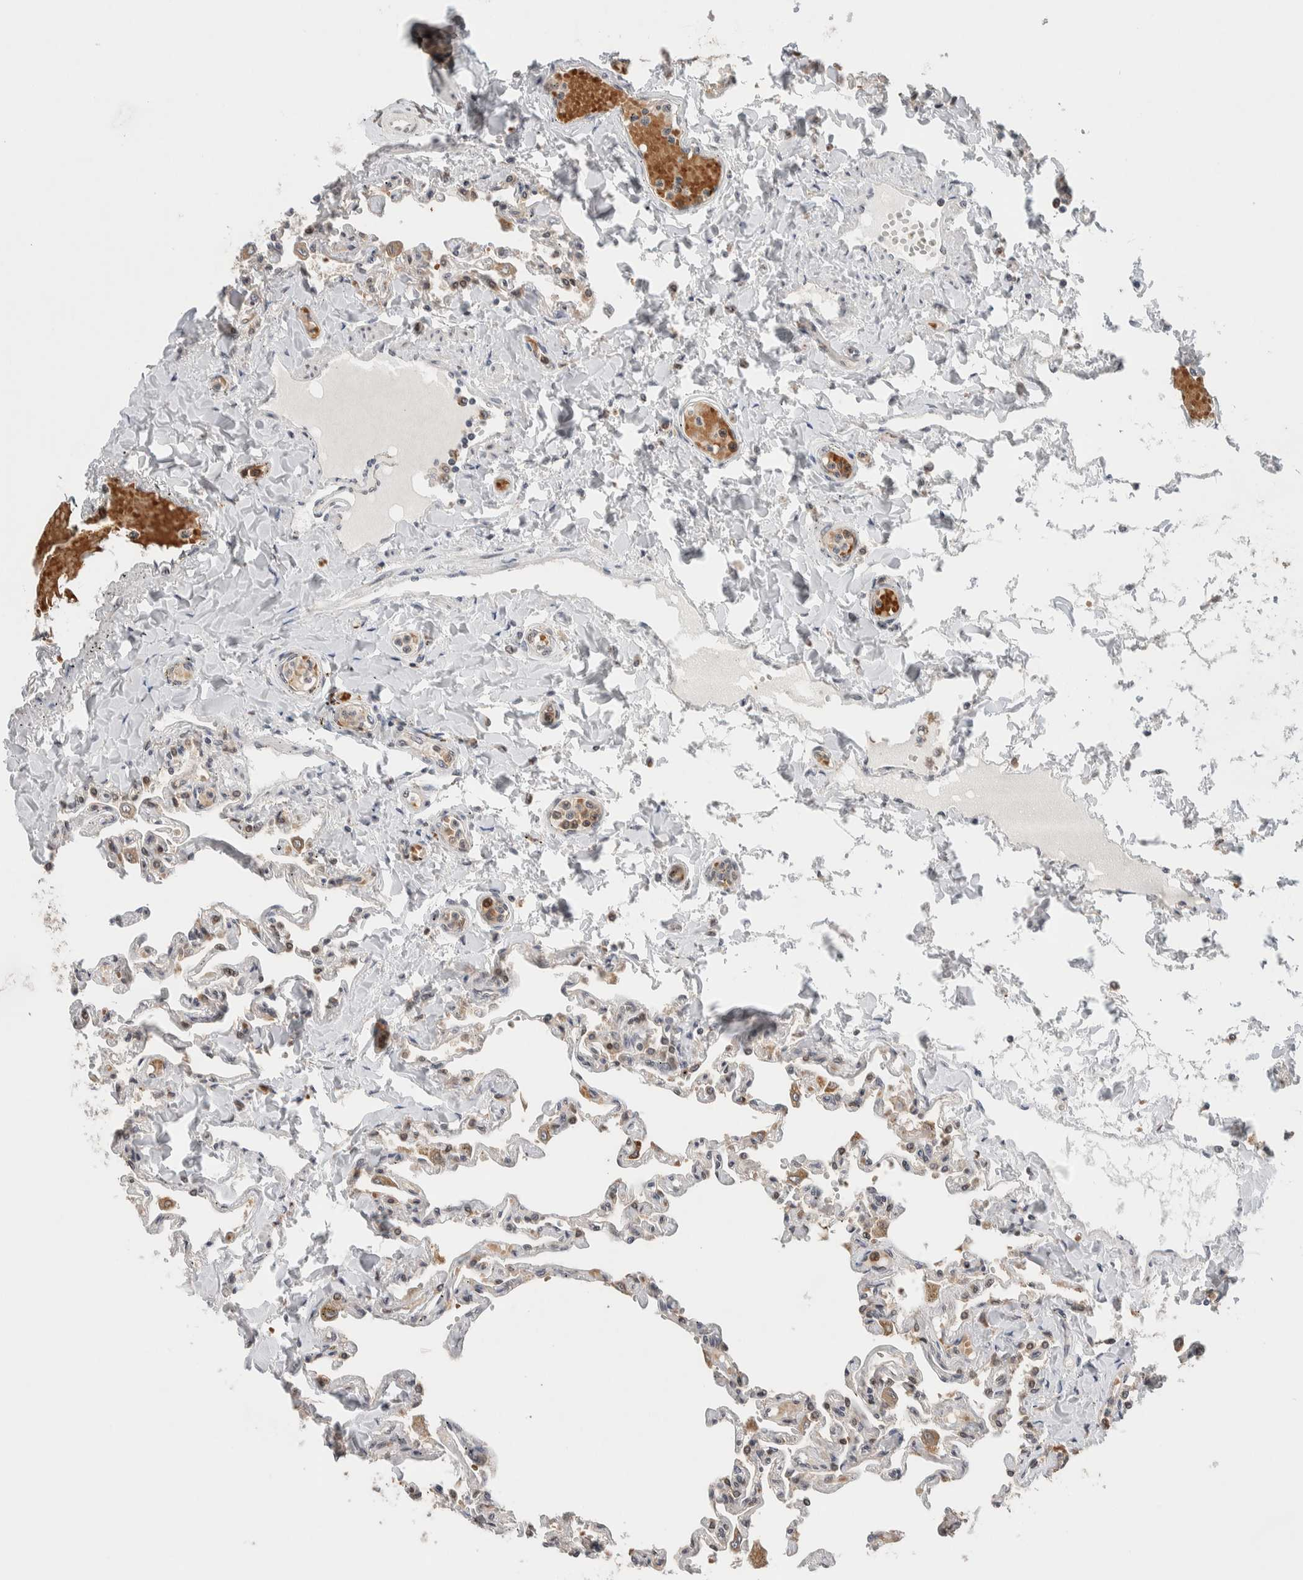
{"staining": {"intensity": "weak", "quantity": "25%-75%", "location": "cytoplasmic/membranous"}, "tissue": "lung", "cell_type": "Alveolar cells", "image_type": "normal", "snomed": [{"axis": "morphology", "description": "Normal tissue, NOS"}, {"axis": "topography", "description": "Lung"}], "caption": "High-power microscopy captured an immunohistochemistry histopathology image of unremarkable lung, revealing weak cytoplasmic/membranous staining in about 25%-75% of alveolar cells.", "gene": "KCNK1", "patient": {"sex": "male", "age": 21}}